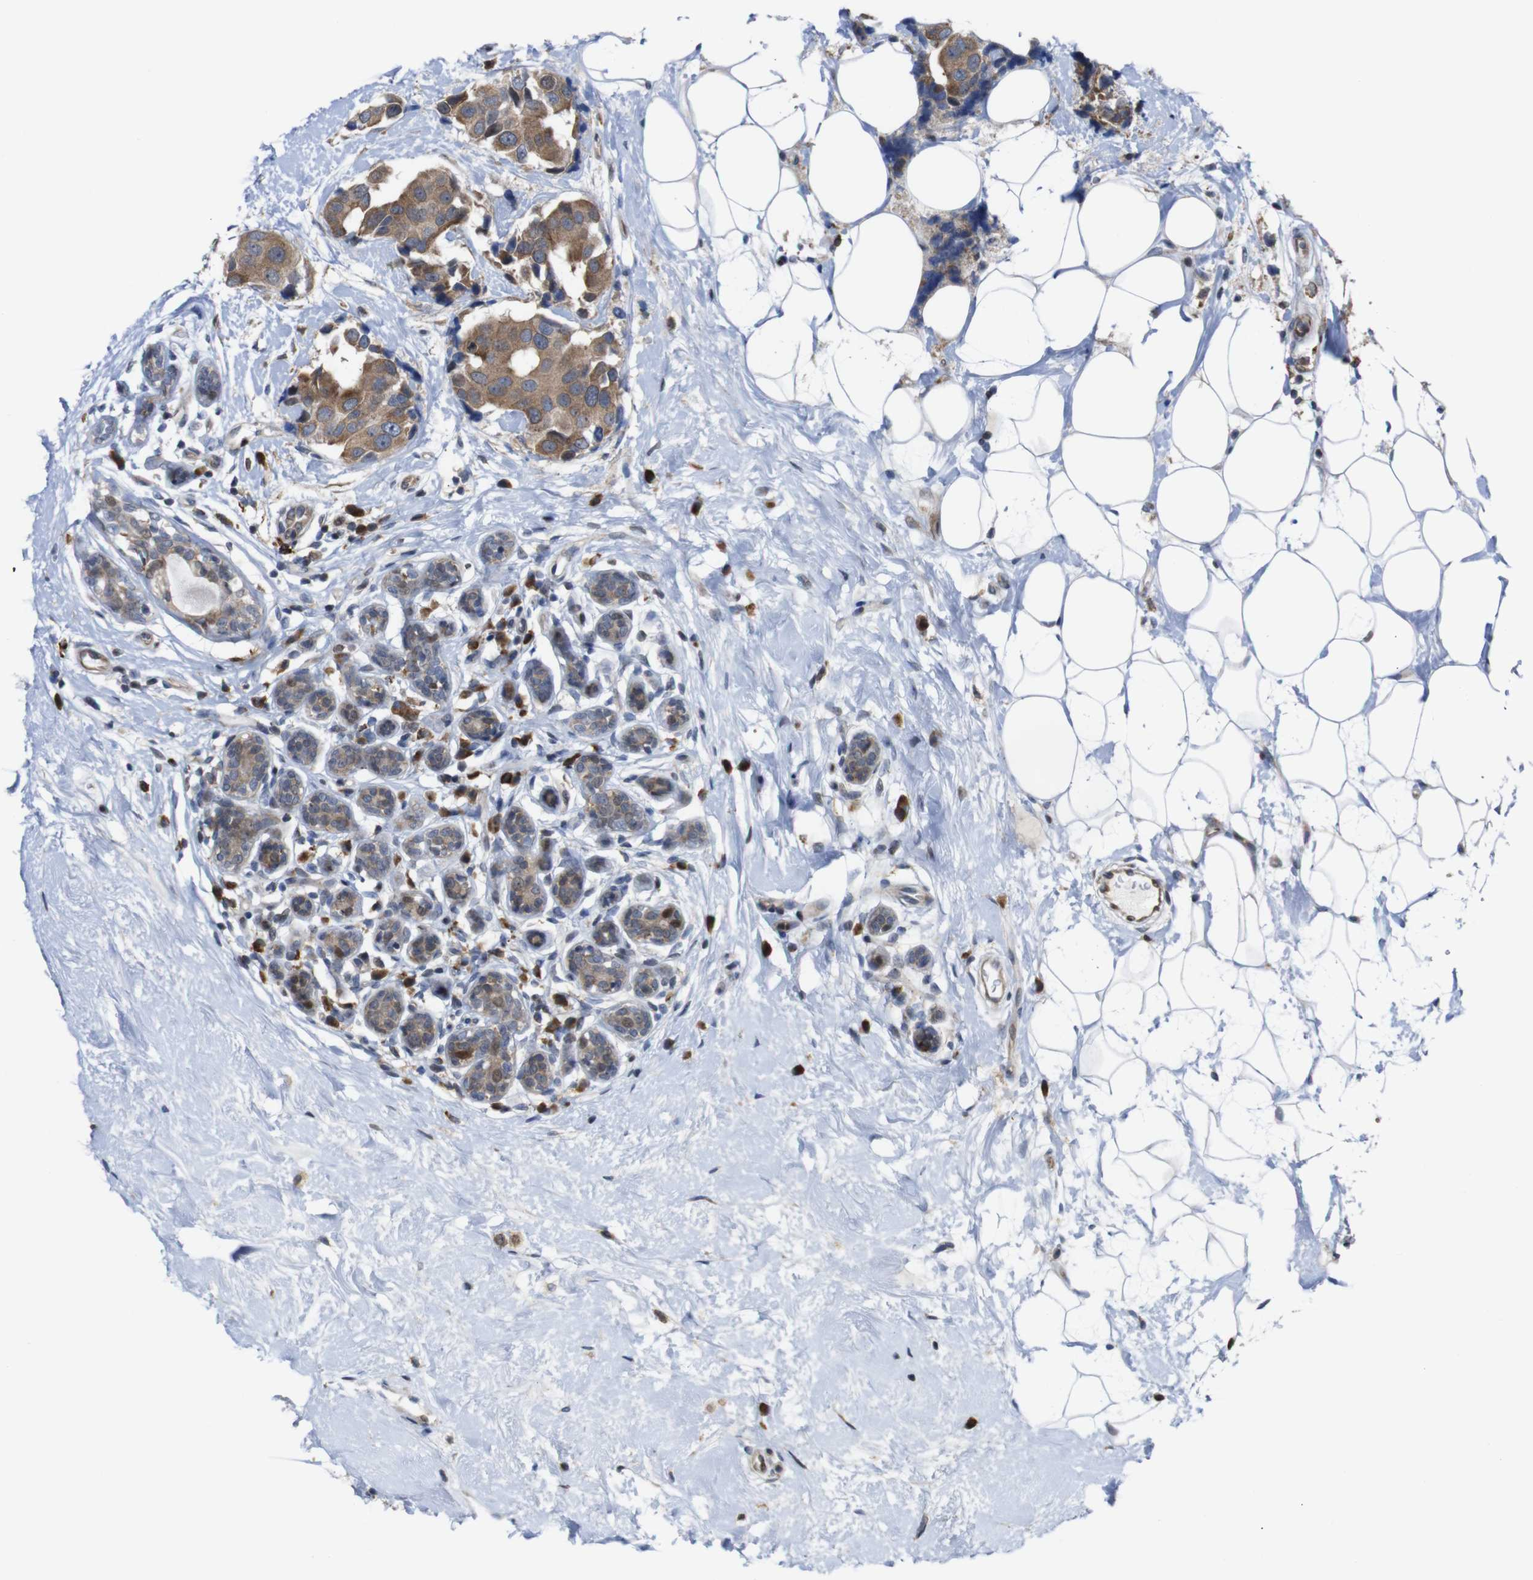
{"staining": {"intensity": "moderate", "quantity": ">75%", "location": "cytoplasmic/membranous"}, "tissue": "breast cancer", "cell_type": "Tumor cells", "image_type": "cancer", "snomed": [{"axis": "morphology", "description": "Normal tissue, NOS"}, {"axis": "morphology", "description": "Duct carcinoma"}, {"axis": "topography", "description": "Breast"}], "caption": "Protein staining of breast cancer (invasive ductal carcinoma) tissue demonstrates moderate cytoplasmic/membranous staining in approximately >75% of tumor cells. The staining is performed using DAB brown chromogen to label protein expression. The nuclei are counter-stained blue using hematoxylin.", "gene": "PTPN1", "patient": {"sex": "female", "age": 39}}